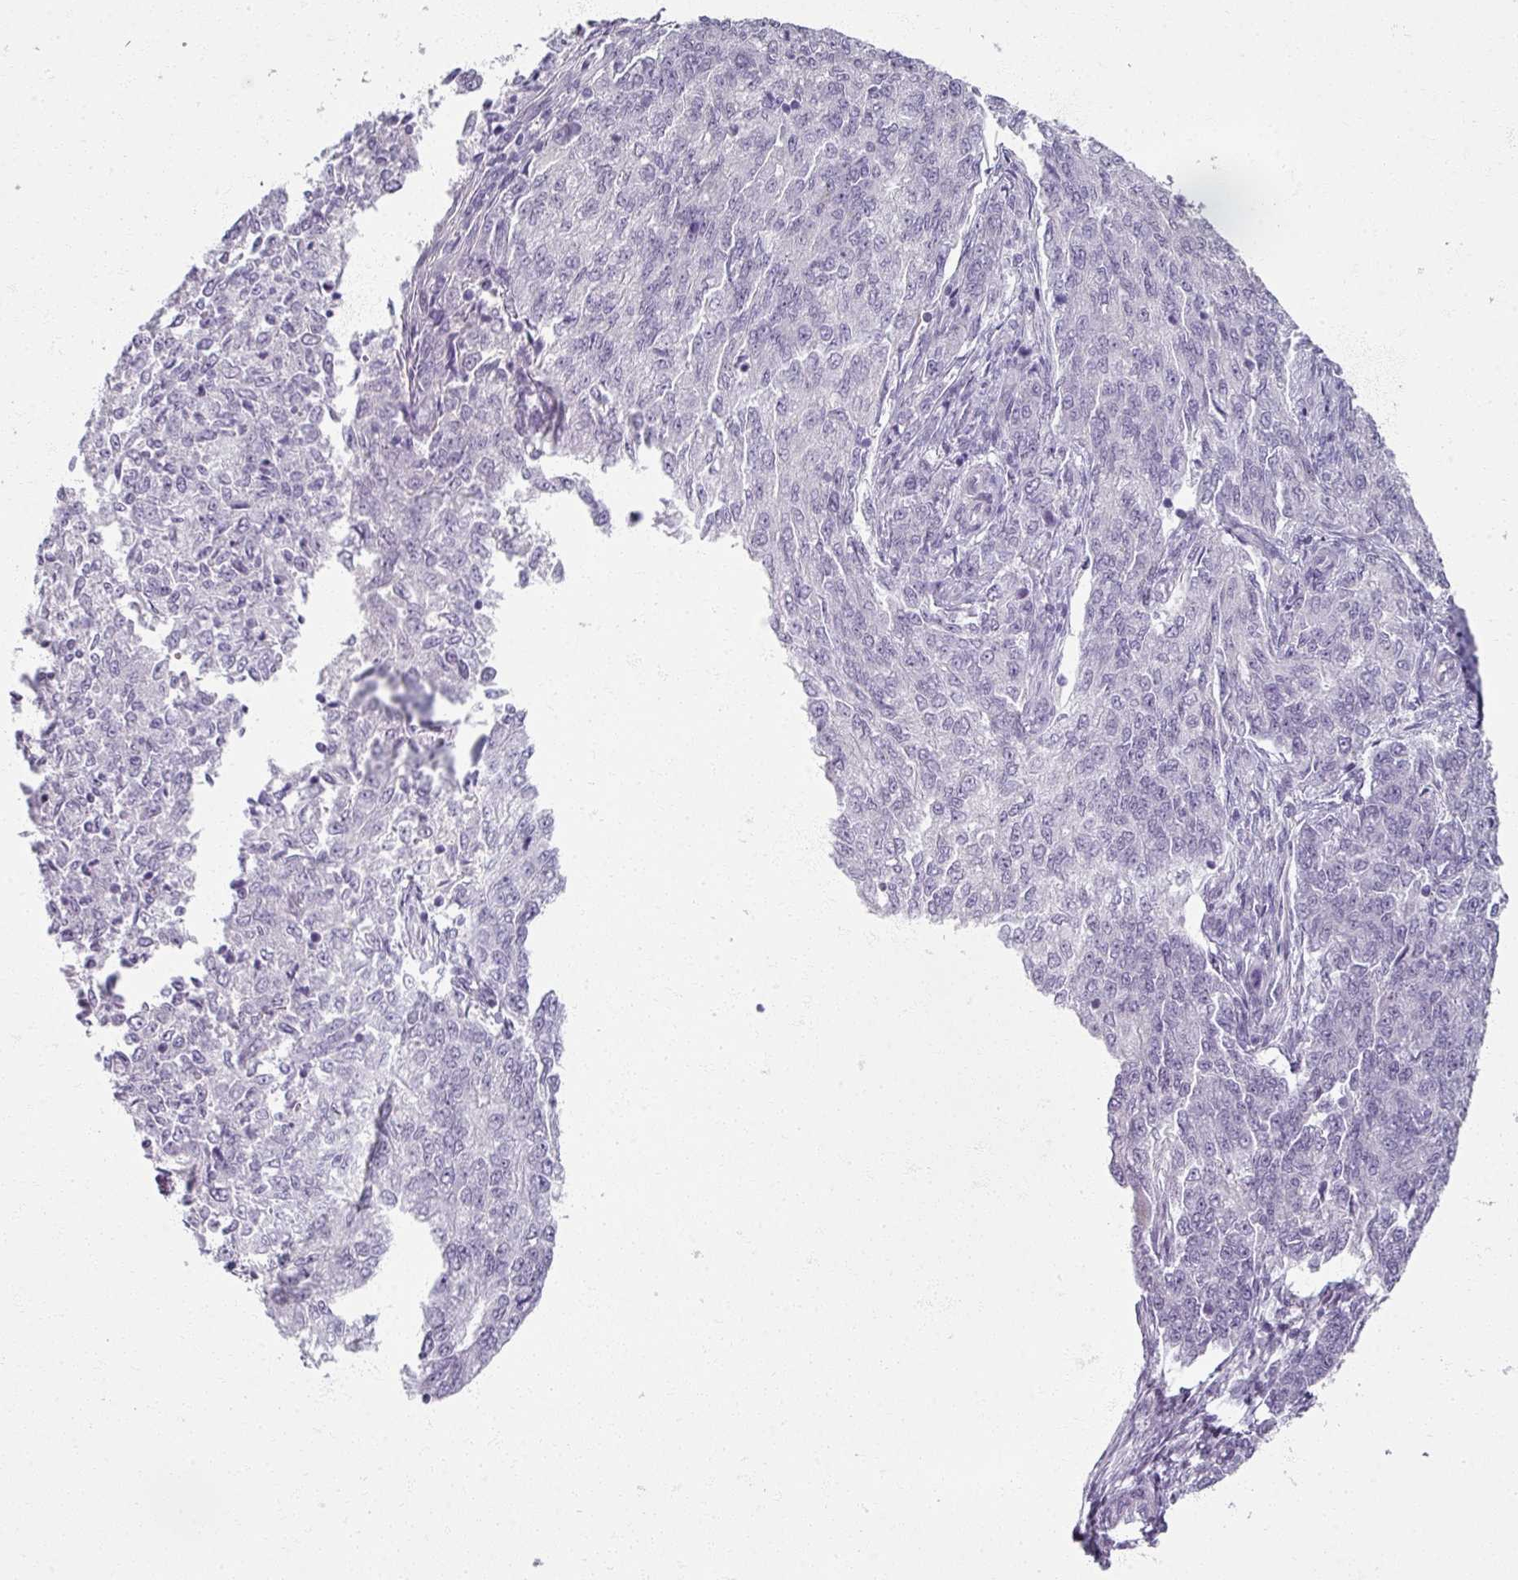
{"staining": {"intensity": "negative", "quantity": "none", "location": "none"}, "tissue": "endometrial cancer", "cell_type": "Tumor cells", "image_type": "cancer", "snomed": [{"axis": "morphology", "description": "Adenocarcinoma, NOS"}, {"axis": "topography", "description": "Endometrium"}], "caption": "Endometrial cancer (adenocarcinoma) was stained to show a protein in brown. There is no significant staining in tumor cells. (Immunohistochemistry (ihc), brightfield microscopy, high magnification).", "gene": "RFPL2", "patient": {"sex": "female", "age": 50}}